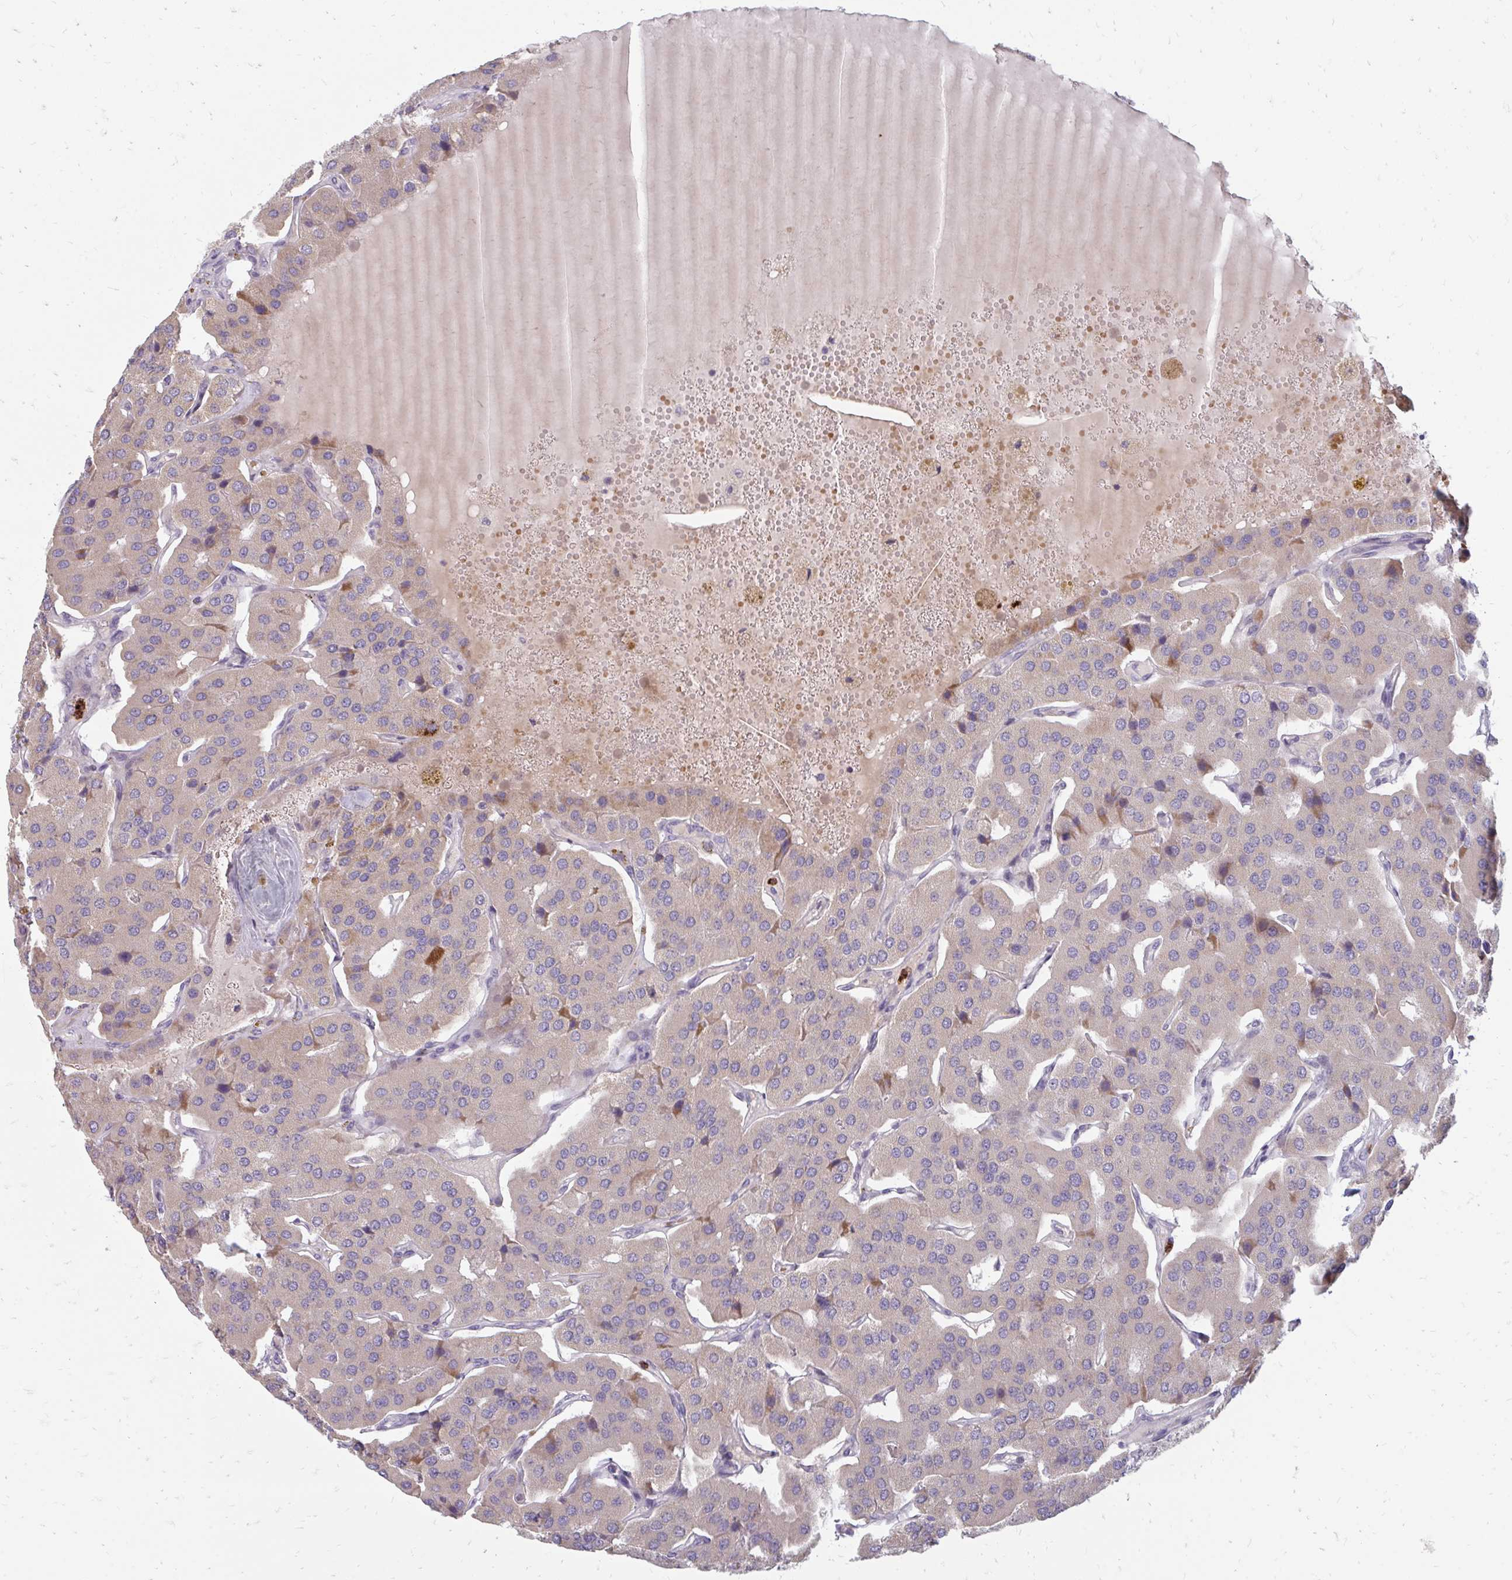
{"staining": {"intensity": "weak", "quantity": ">75%", "location": "cytoplasmic/membranous"}, "tissue": "parathyroid gland", "cell_type": "Glandular cells", "image_type": "normal", "snomed": [{"axis": "morphology", "description": "Normal tissue, NOS"}, {"axis": "morphology", "description": "Adenoma, NOS"}, {"axis": "topography", "description": "Parathyroid gland"}], "caption": "Weak cytoplasmic/membranous positivity is appreciated in approximately >75% of glandular cells in benign parathyroid gland.", "gene": "RAB33A", "patient": {"sex": "female", "age": 86}}